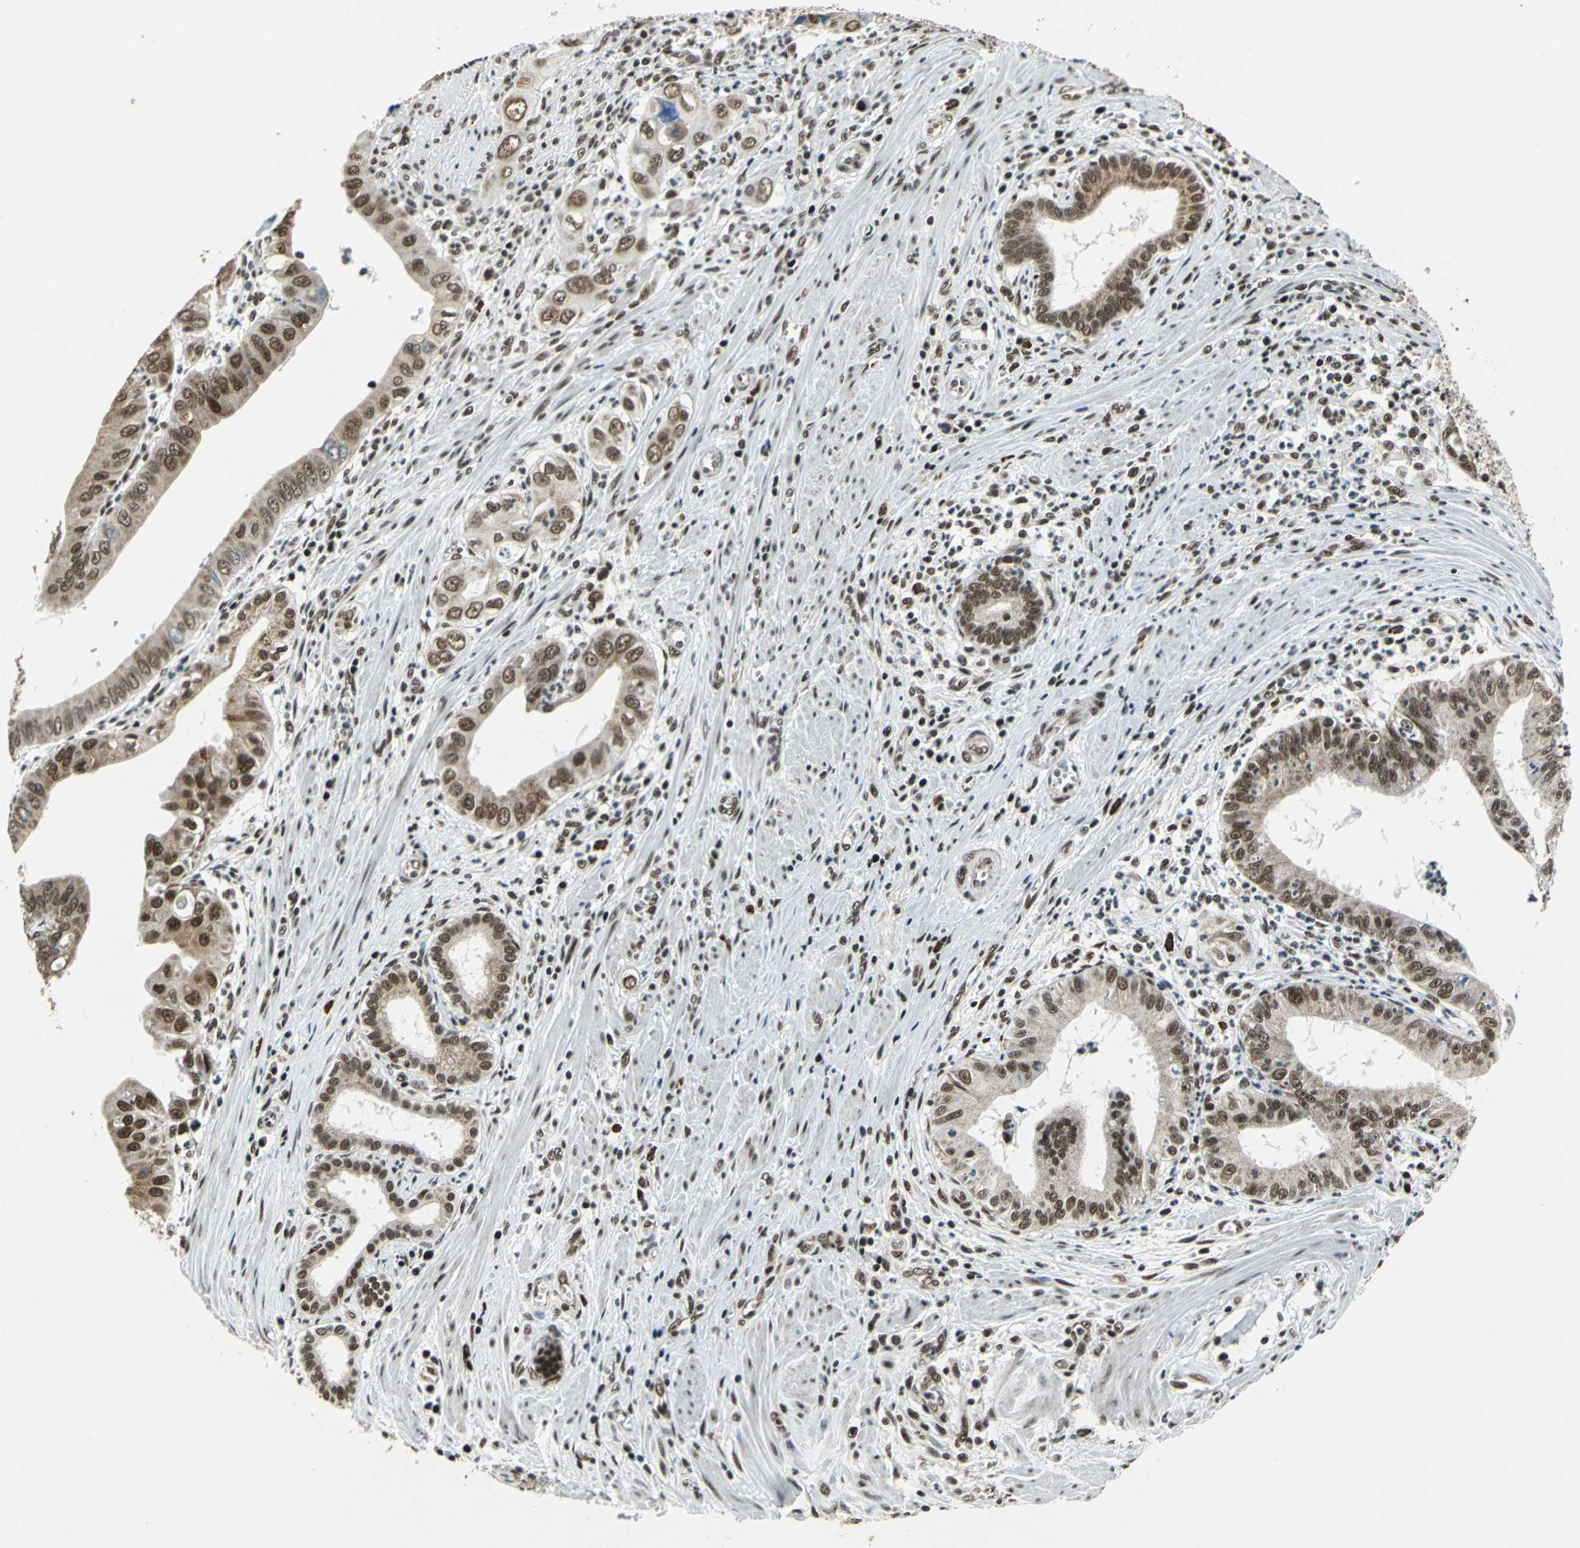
{"staining": {"intensity": "moderate", "quantity": "25%-75%", "location": "cytoplasmic/membranous"}, "tissue": "pancreatic cancer", "cell_type": "Tumor cells", "image_type": "cancer", "snomed": [{"axis": "morphology", "description": "Normal tissue, NOS"}, {"axis": "topography", "description": "Lymph node"}], "caption": "Pancreatic cancer stained with a protein marker demonstrates moderate staining in tumor cells.", "gene": "BCLAF1", "patient": {"sex": "male", "age": 50}}